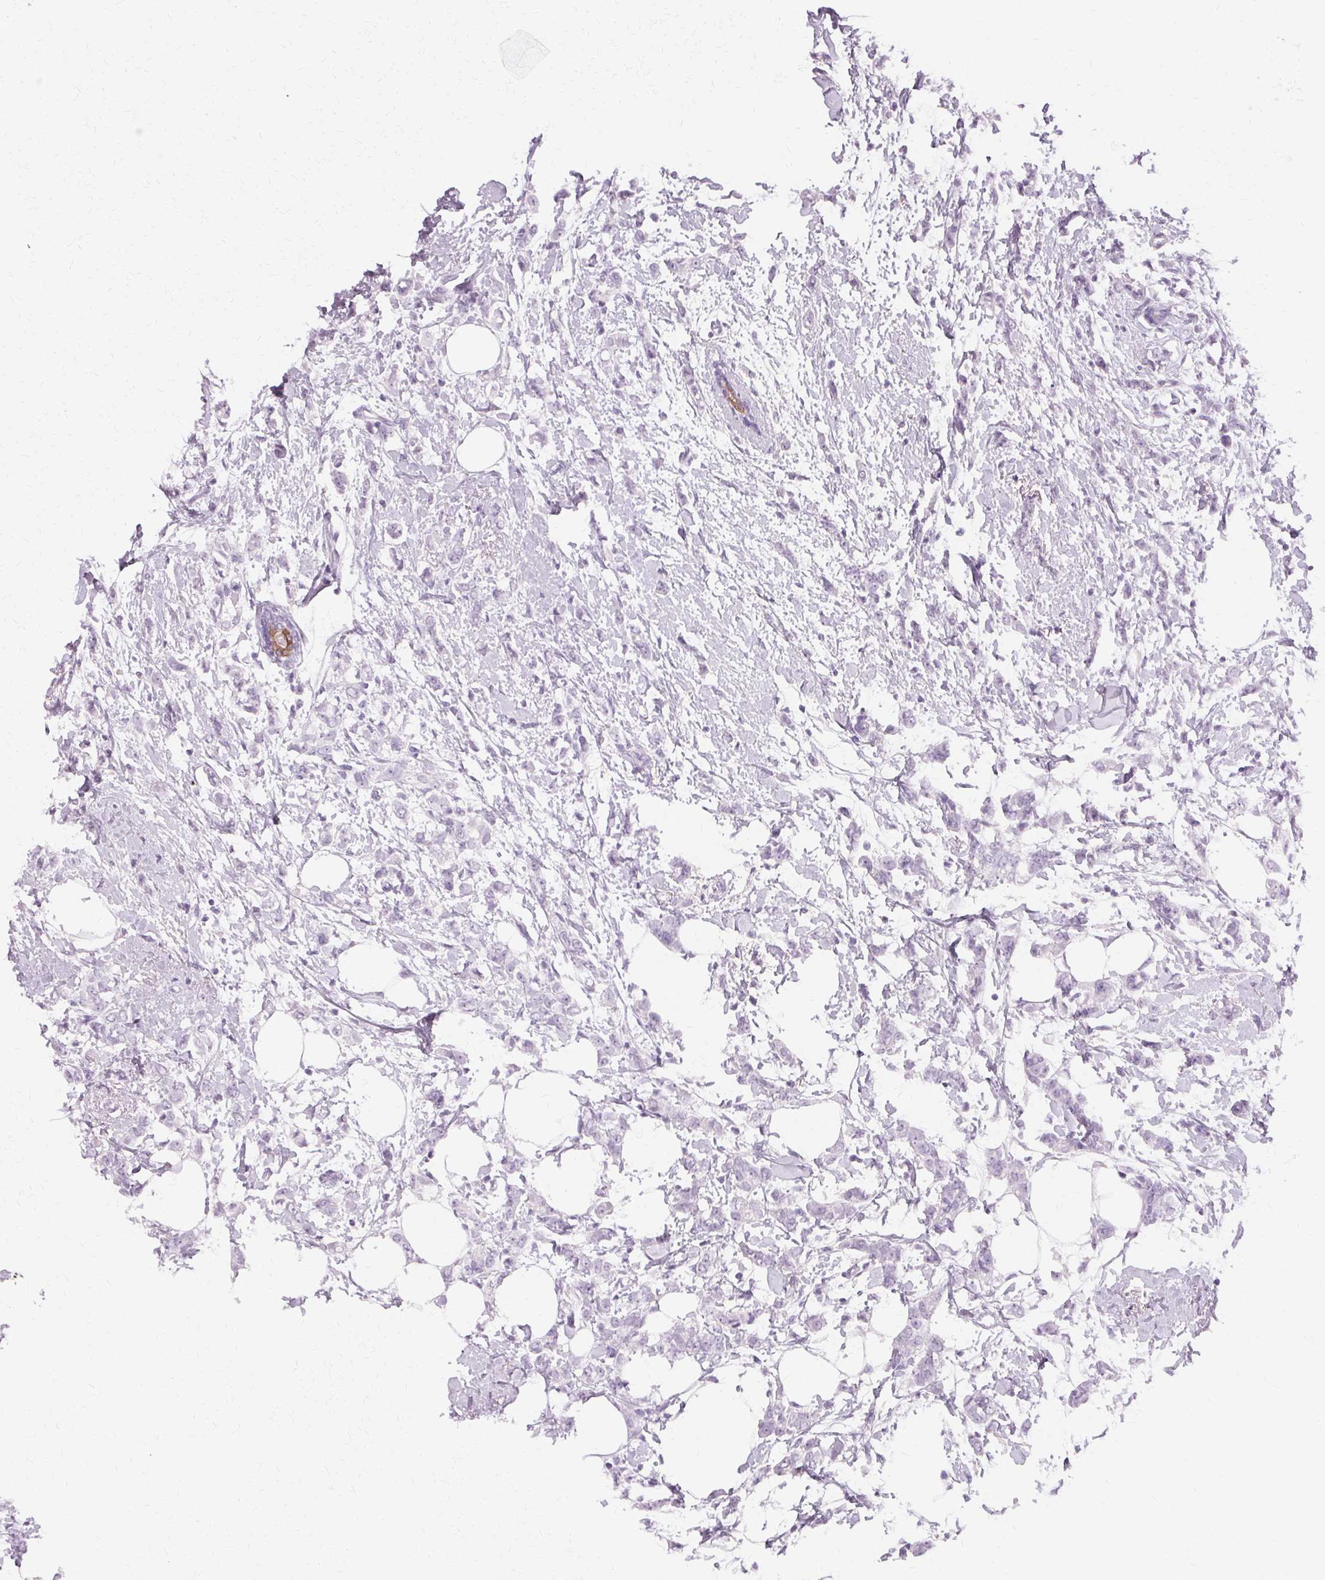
{"staining": {"intensity": "negative", "quantity": "none", "location": "none"}, "tissue": "breast cancer", "cell_type": "Tumor cells", "image_type": "cancer", "snomed": [{"axis": "morphology", "description": "Duct carcinoma"}, {"axis": "topography", "description": "Breast"}], "caption": "A high-resolution micrograph shows immunohistochemistry (IHC) staining of invasive ductal carcinoma (breast), which exhibits no significant expression in tumor cells.", "gene": "KRT6C", "patient": {"sex": "female", "age": 40}}